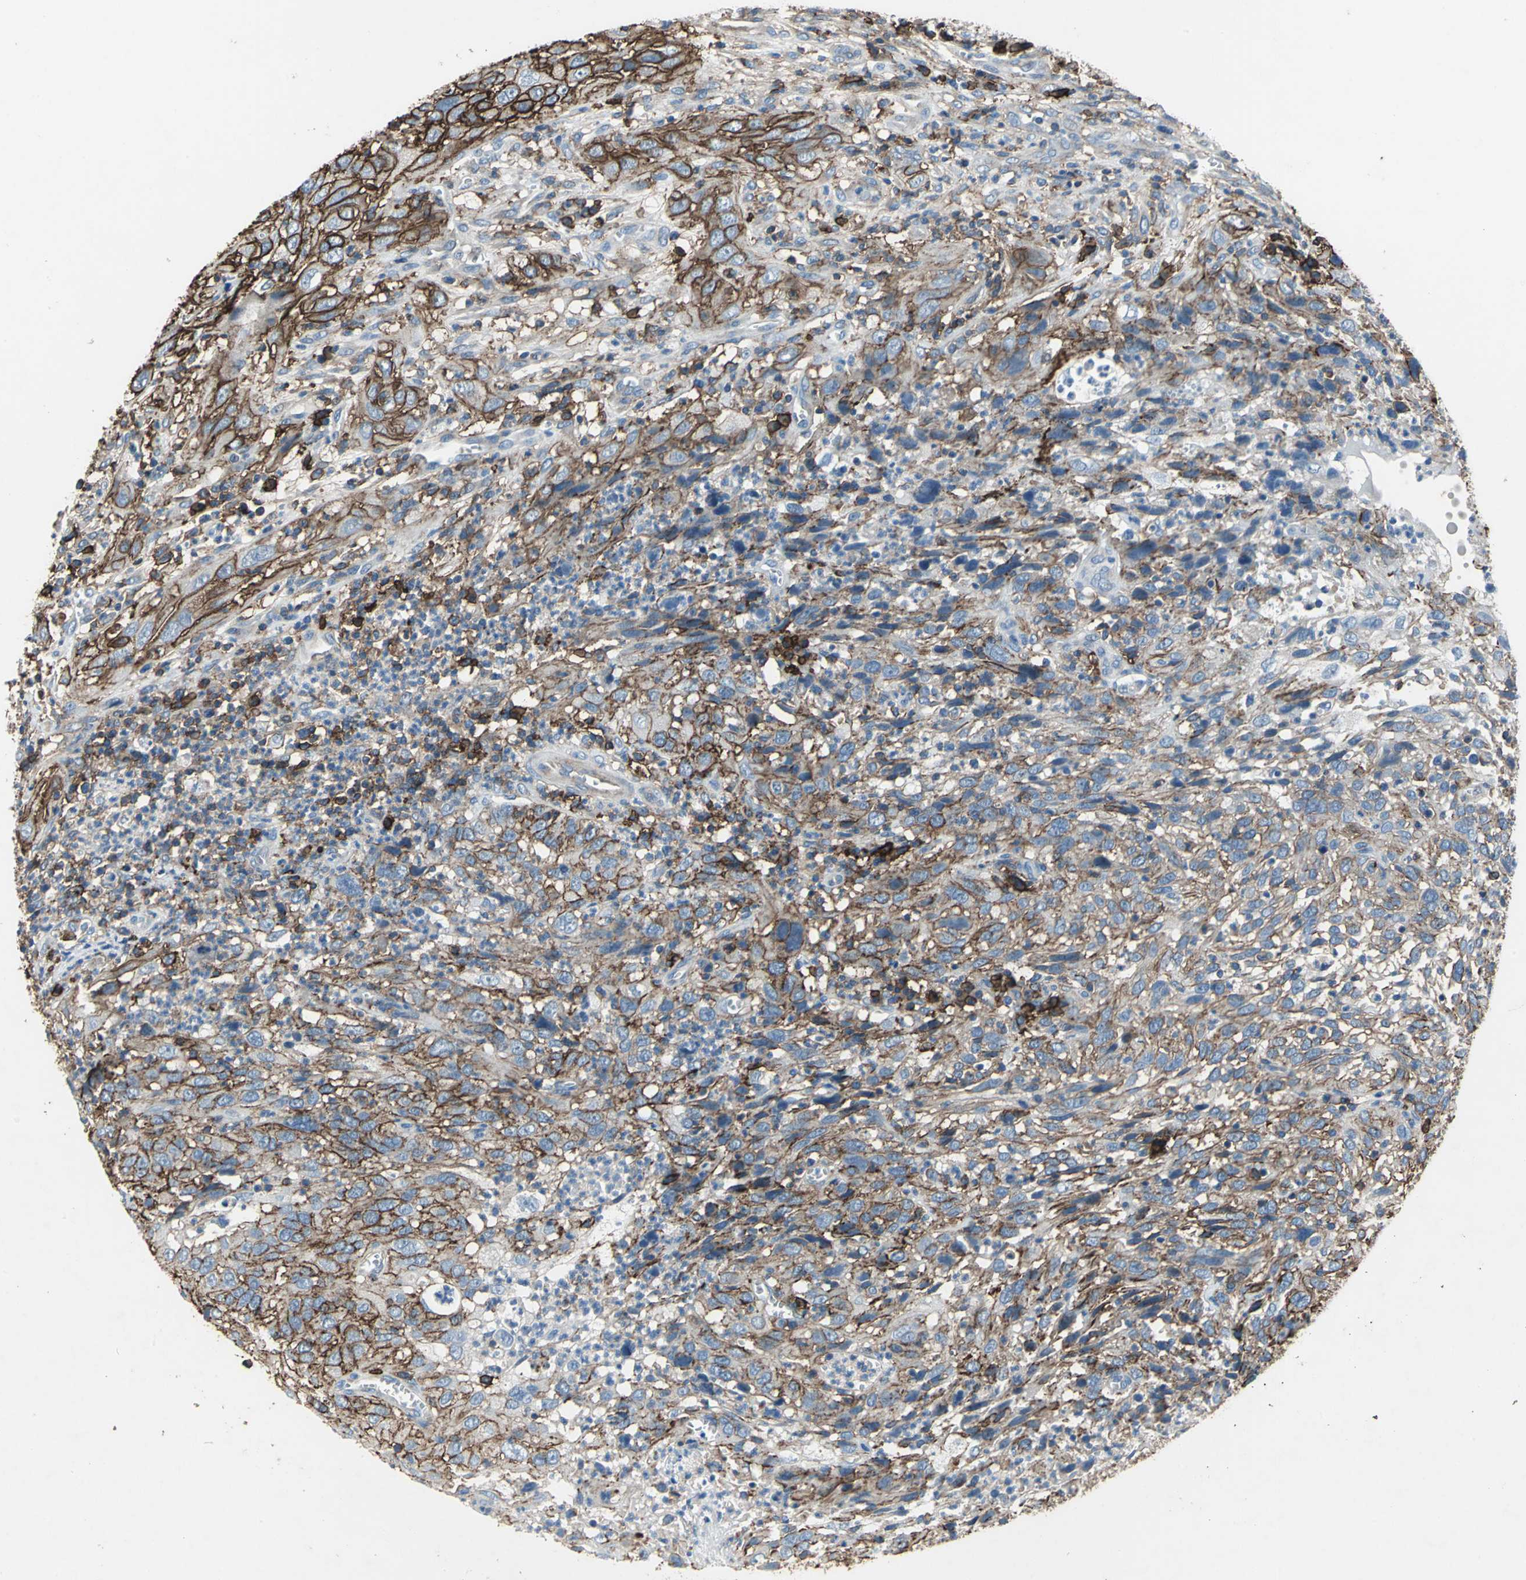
{"staining": {"intensity": "strong", "quantity": ">75%", "location": "cytoplasmic/membranous"}, "tissue": "cervical cancer", "cell_type": "Tumor cells", "image_type": "cancer", "snomed": [{"axis": "morphology", "description": "Squamous cell carcinoma, NOS"}, {"axis": "topography", "description": "Cervix"}], "caption": "Immunohistochemistry (IHC) of squamous cell carcinoma (cervical) shows high levels of strong cytoplasmic/membranous positivity in approximately >75% of tumor cells.", "gene": "CD44", "patient": {"sex": "female", "age": 32}}